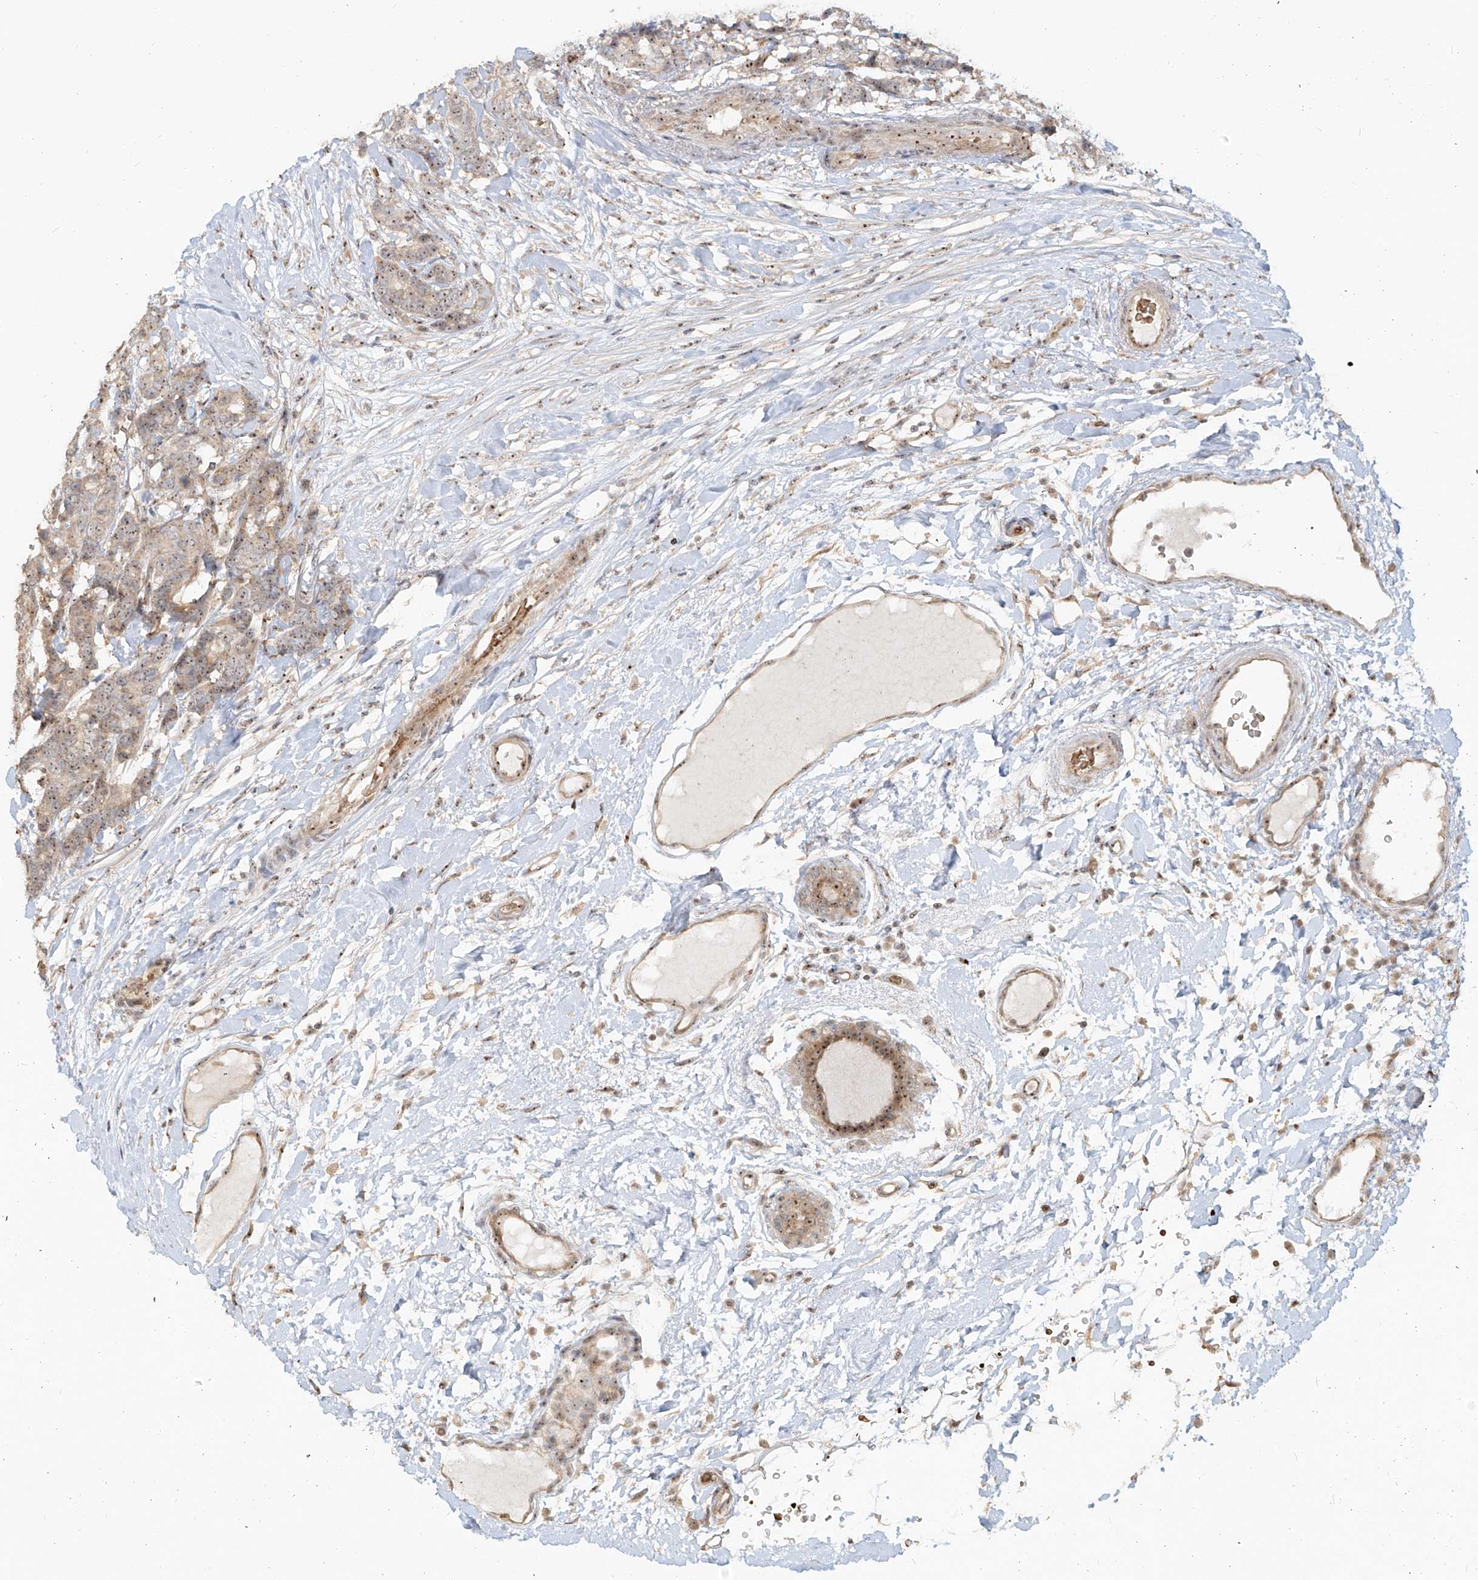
{"staining": {"intensity": "weak", "quantity": ">75%", "location": "cytoplasmic/membranous,nuclear"}, "tissue": "breast cancer", "cell_type": "Tumor cells", "image_type": "cancer", "snomed": [{"axis": "morphology", "description": "Duct carcinoma"}, {"axis": "topography", "description": "Breast"}], "caption": "Human breast cancer stained with a protein marker shows weak staining in tumor cells.", "gene": "BYSL", "patient": {"sex": "female", "age": 87}}